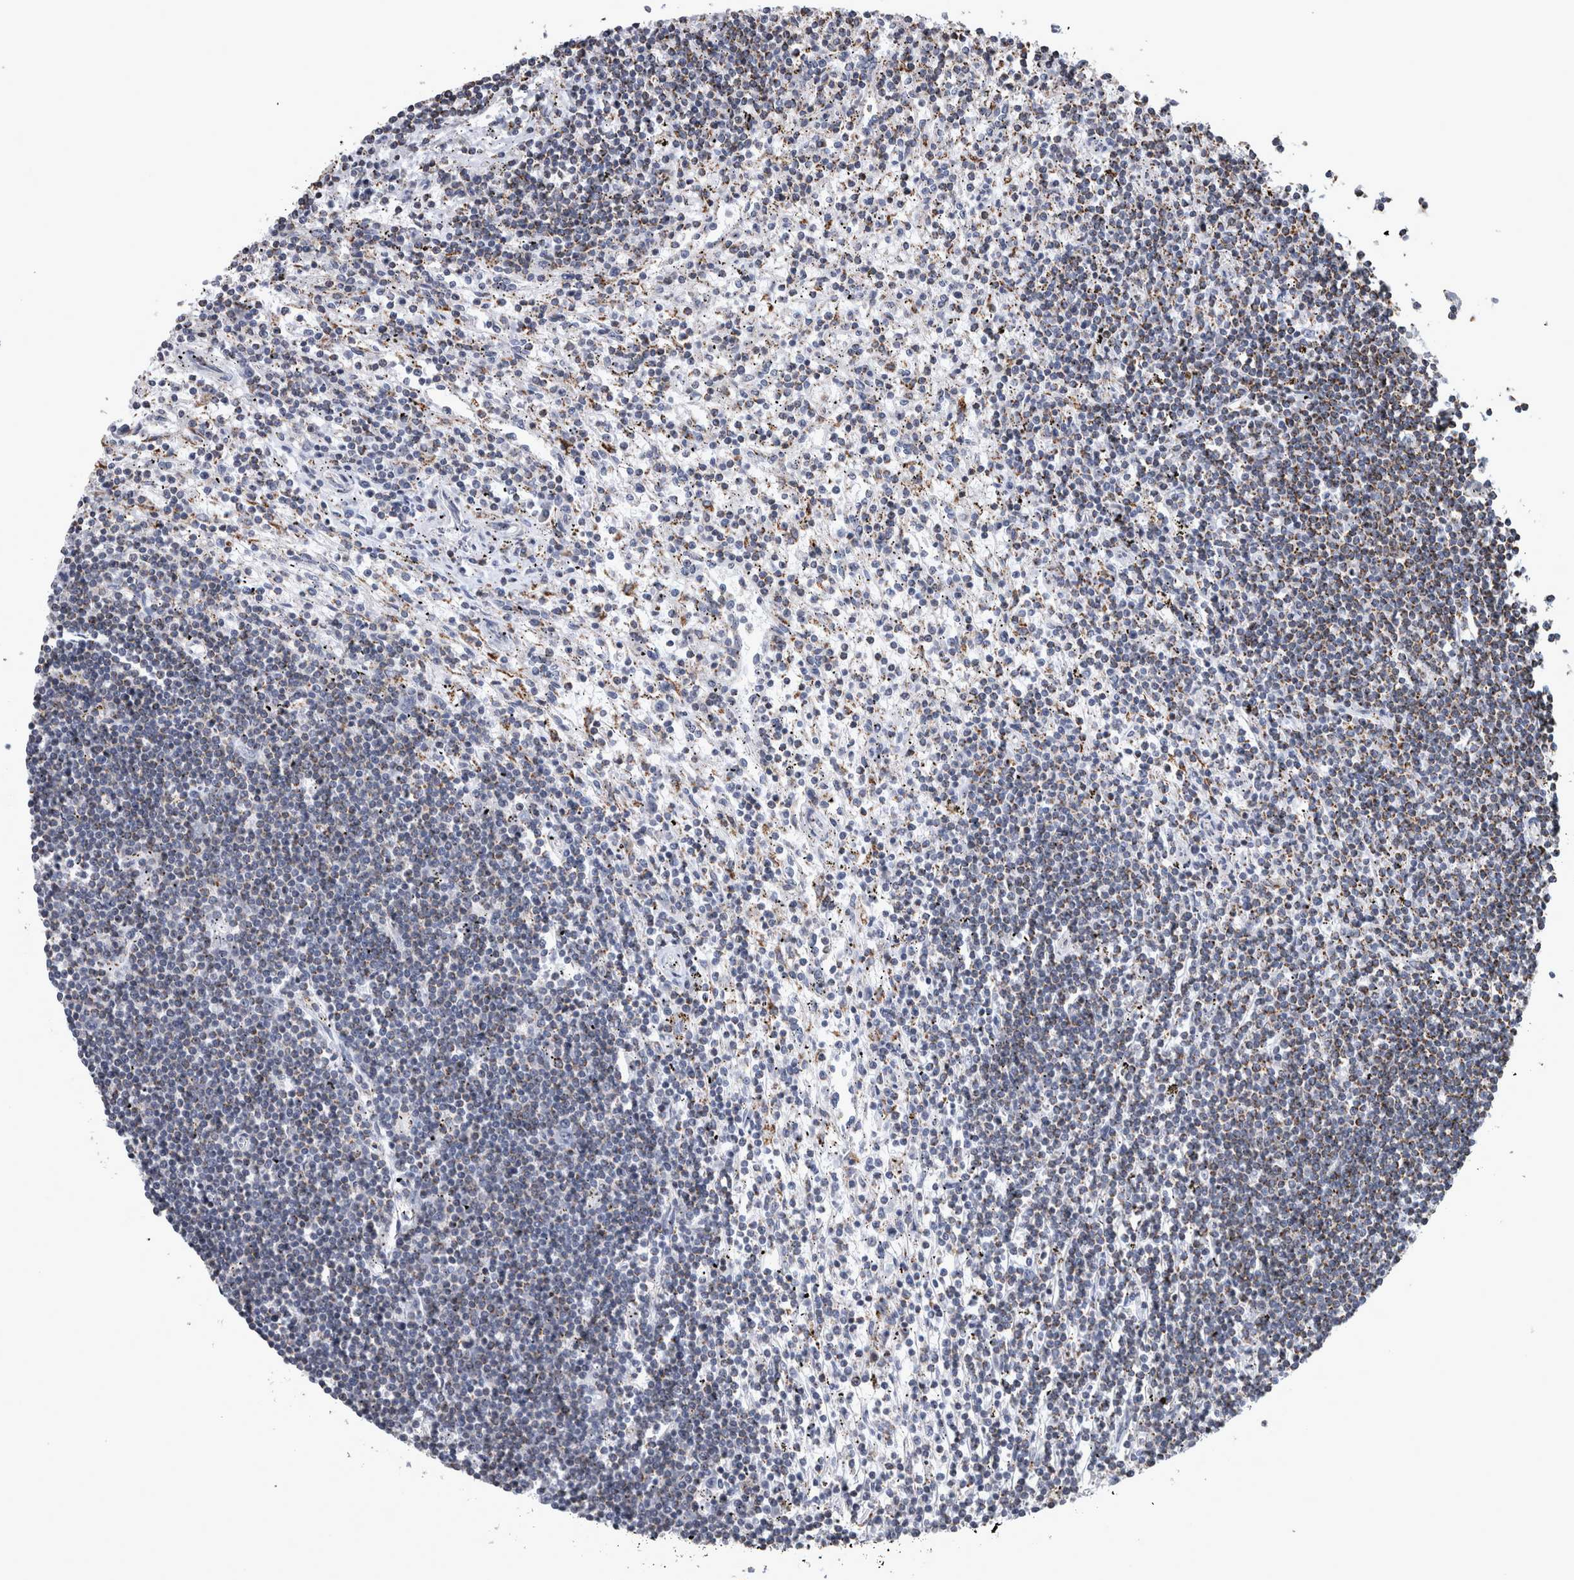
{"staining": {"intensity": "moderate", "quantity": "<25%", "location": "cytoplasmic/membranous"}, "tissue": "lymphoma", "cell_type": "Tumor cells", "image_type": "cancer", "snomed": [{"axis": "morphology", "description": "Malignant lymphoma, non-Hodgkin's type, Low grade"}, {"axis": "topography", "description": "Spleen"}], "caption": "Immunohistochemical staining of human malignant lymphoma, non-Hodgkin's type (low-grade) shows moderate cytoplasmic/membranous protein expression in about <25% of tumor cells. (brown staining indicates protein expression, while blue staining denotes nuclei).", "gene": "MDH2", "patient": {"sex": "male", "age": 76}}